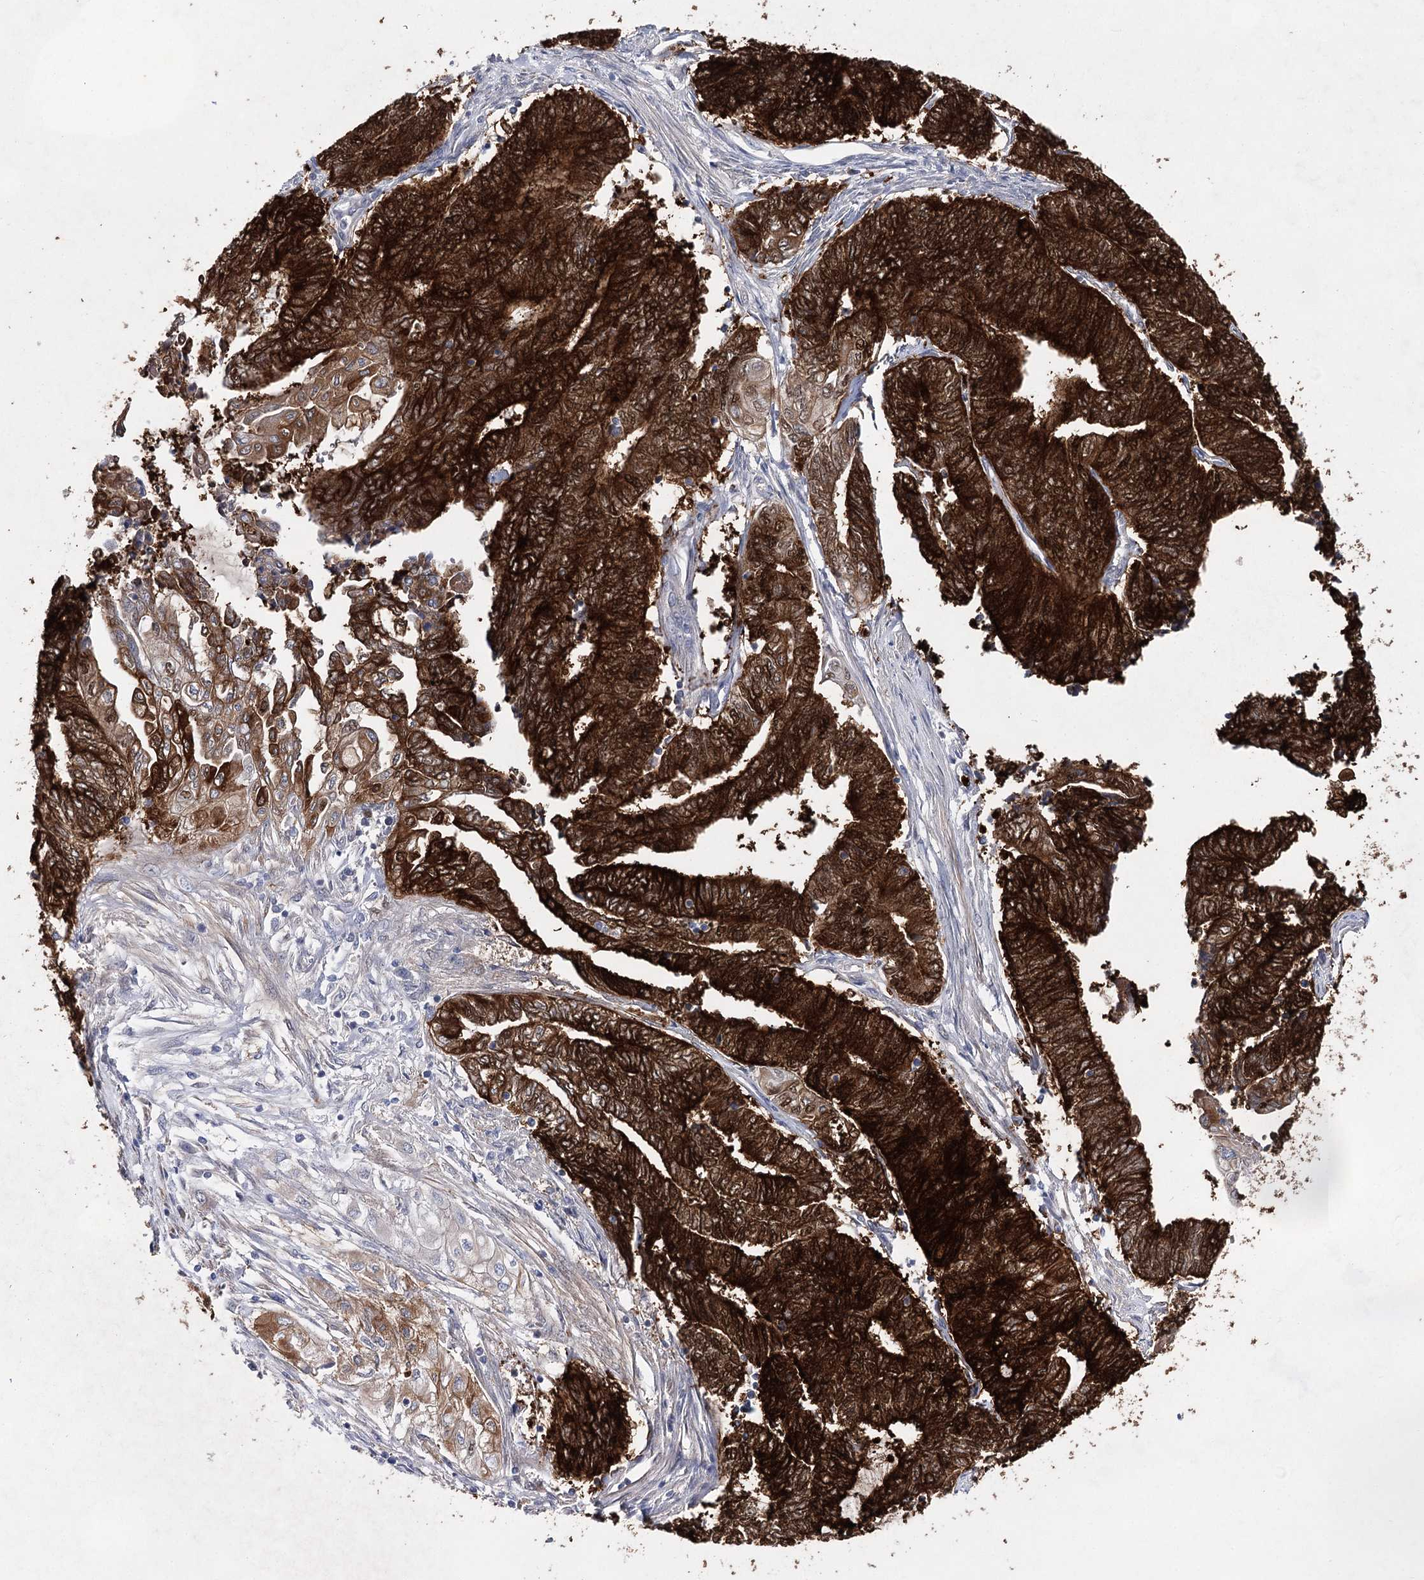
{"staining": {"intensity": "strong", "quantity": ">75%", "location": "cytoplasmic/membranous"}, "tissue": "endometrial cancer", "cell_type": "Tumor cells", "image_type": "cancer", "snomed": [{"axis": "morphology", "description": "Adenocarcinoma, NOS"}, {"axis": "topography", "description": "Uterus"}, {"axis": "topography", "description": "Endometrium"}], "caption": "Immunohistochemical staining of human endometrial cancer (adenocarcinoma) shows high levels of strong cytoplasmic/membranous expression in about >75% of tumor cells.", "gene": "UGDH", "patient": {"sex": "female", "age": 70}}